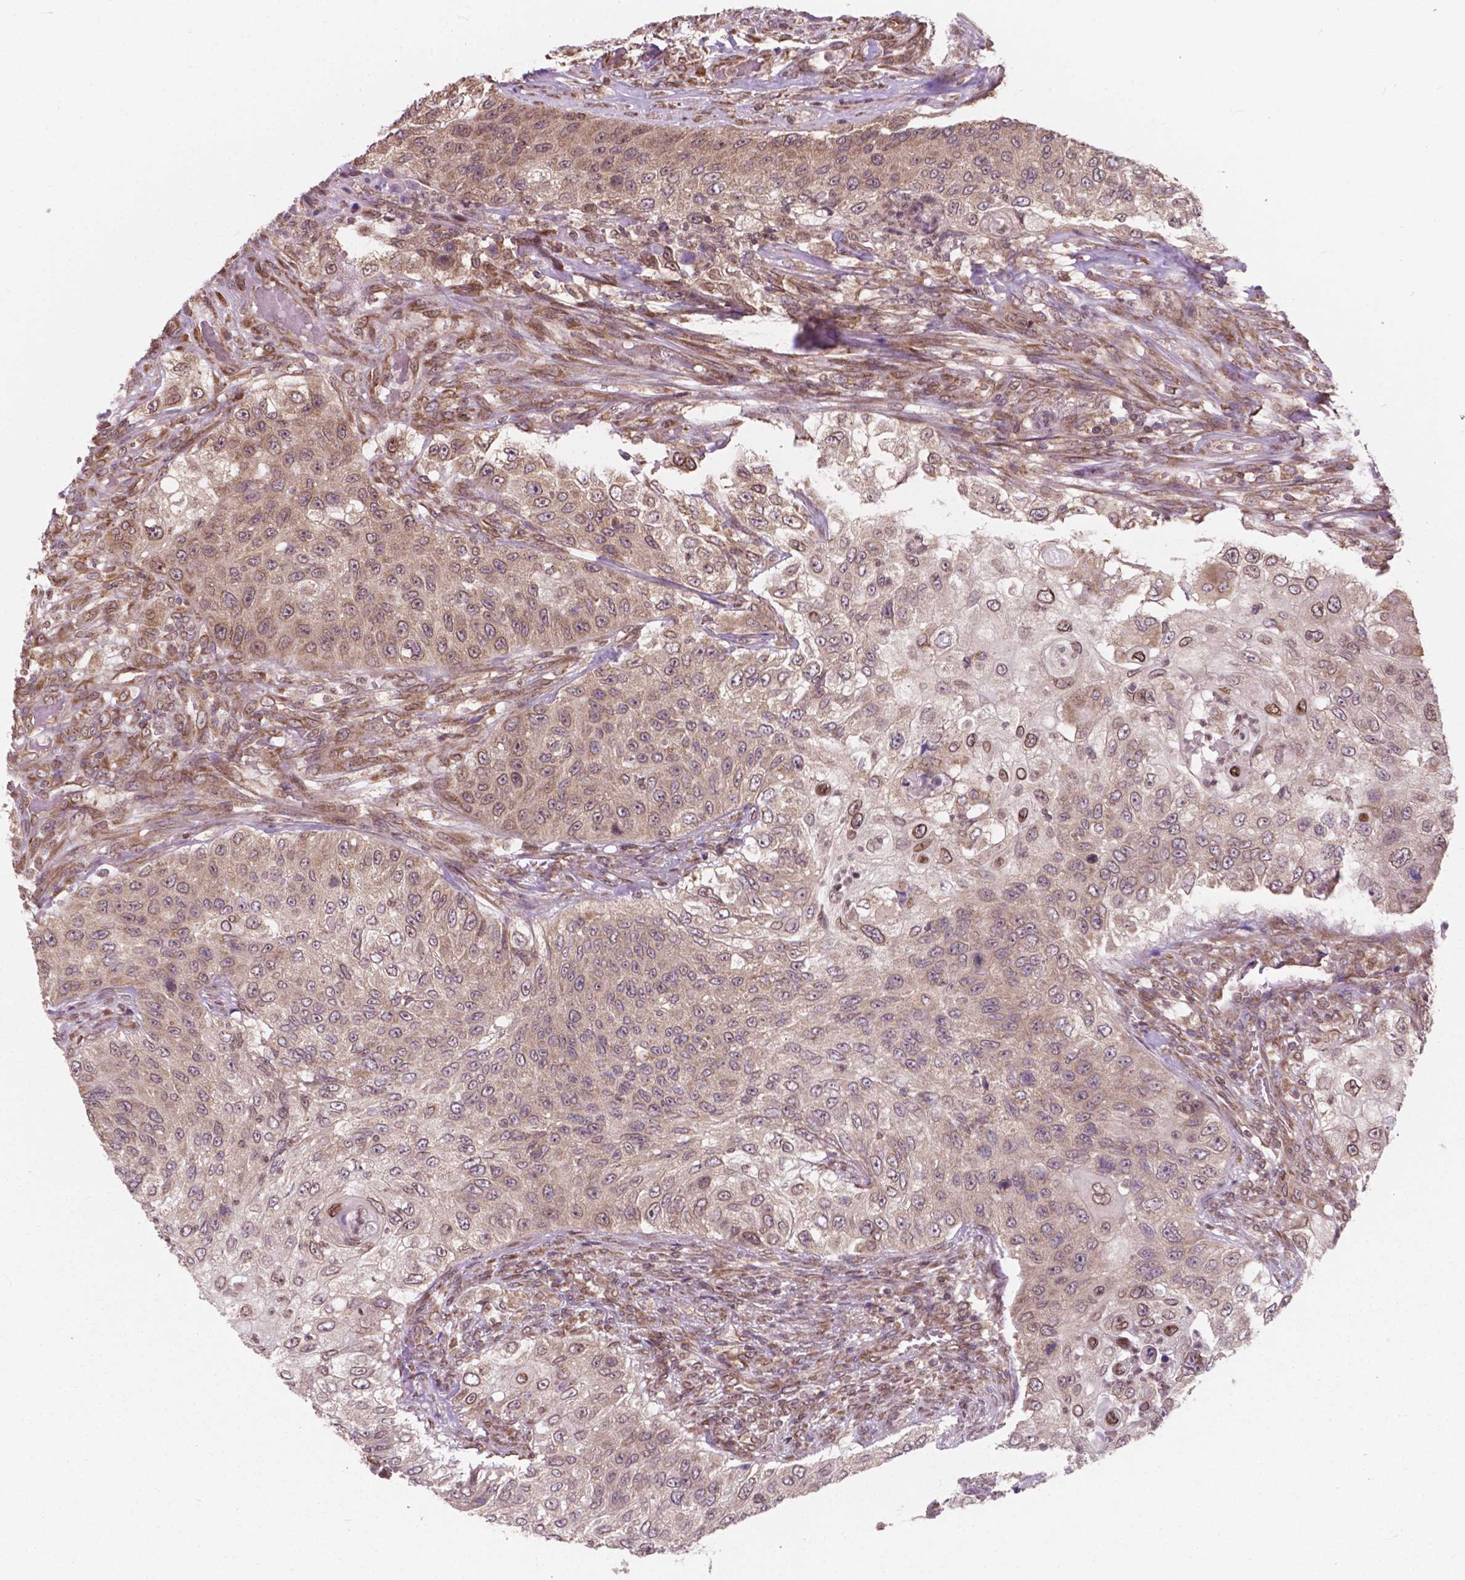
{"staining": {"intensity": "weak", "quantity": "<25%", "location": "cytoplasmic/membranous,nuclear"}, "tissue": "urothelial cancer", "cell_type": "Tumor cells", "image_type": "cancer", "snomed": [{"axis": "morphology", "description": "Urothelial carcinoma, High grade"}, {"axis": "topography", "description": "Urinary bladder"}], "caption": "IHC image of urothelial cancer stained for a protein (brown), which displays no staining in tumor cells. (DAB (3,3'-diaminobenzidine) immunohistochemistry (IHC), high magnification).", "gene": "MRPL33", "patient": {"sex": "female", "age": 60}}